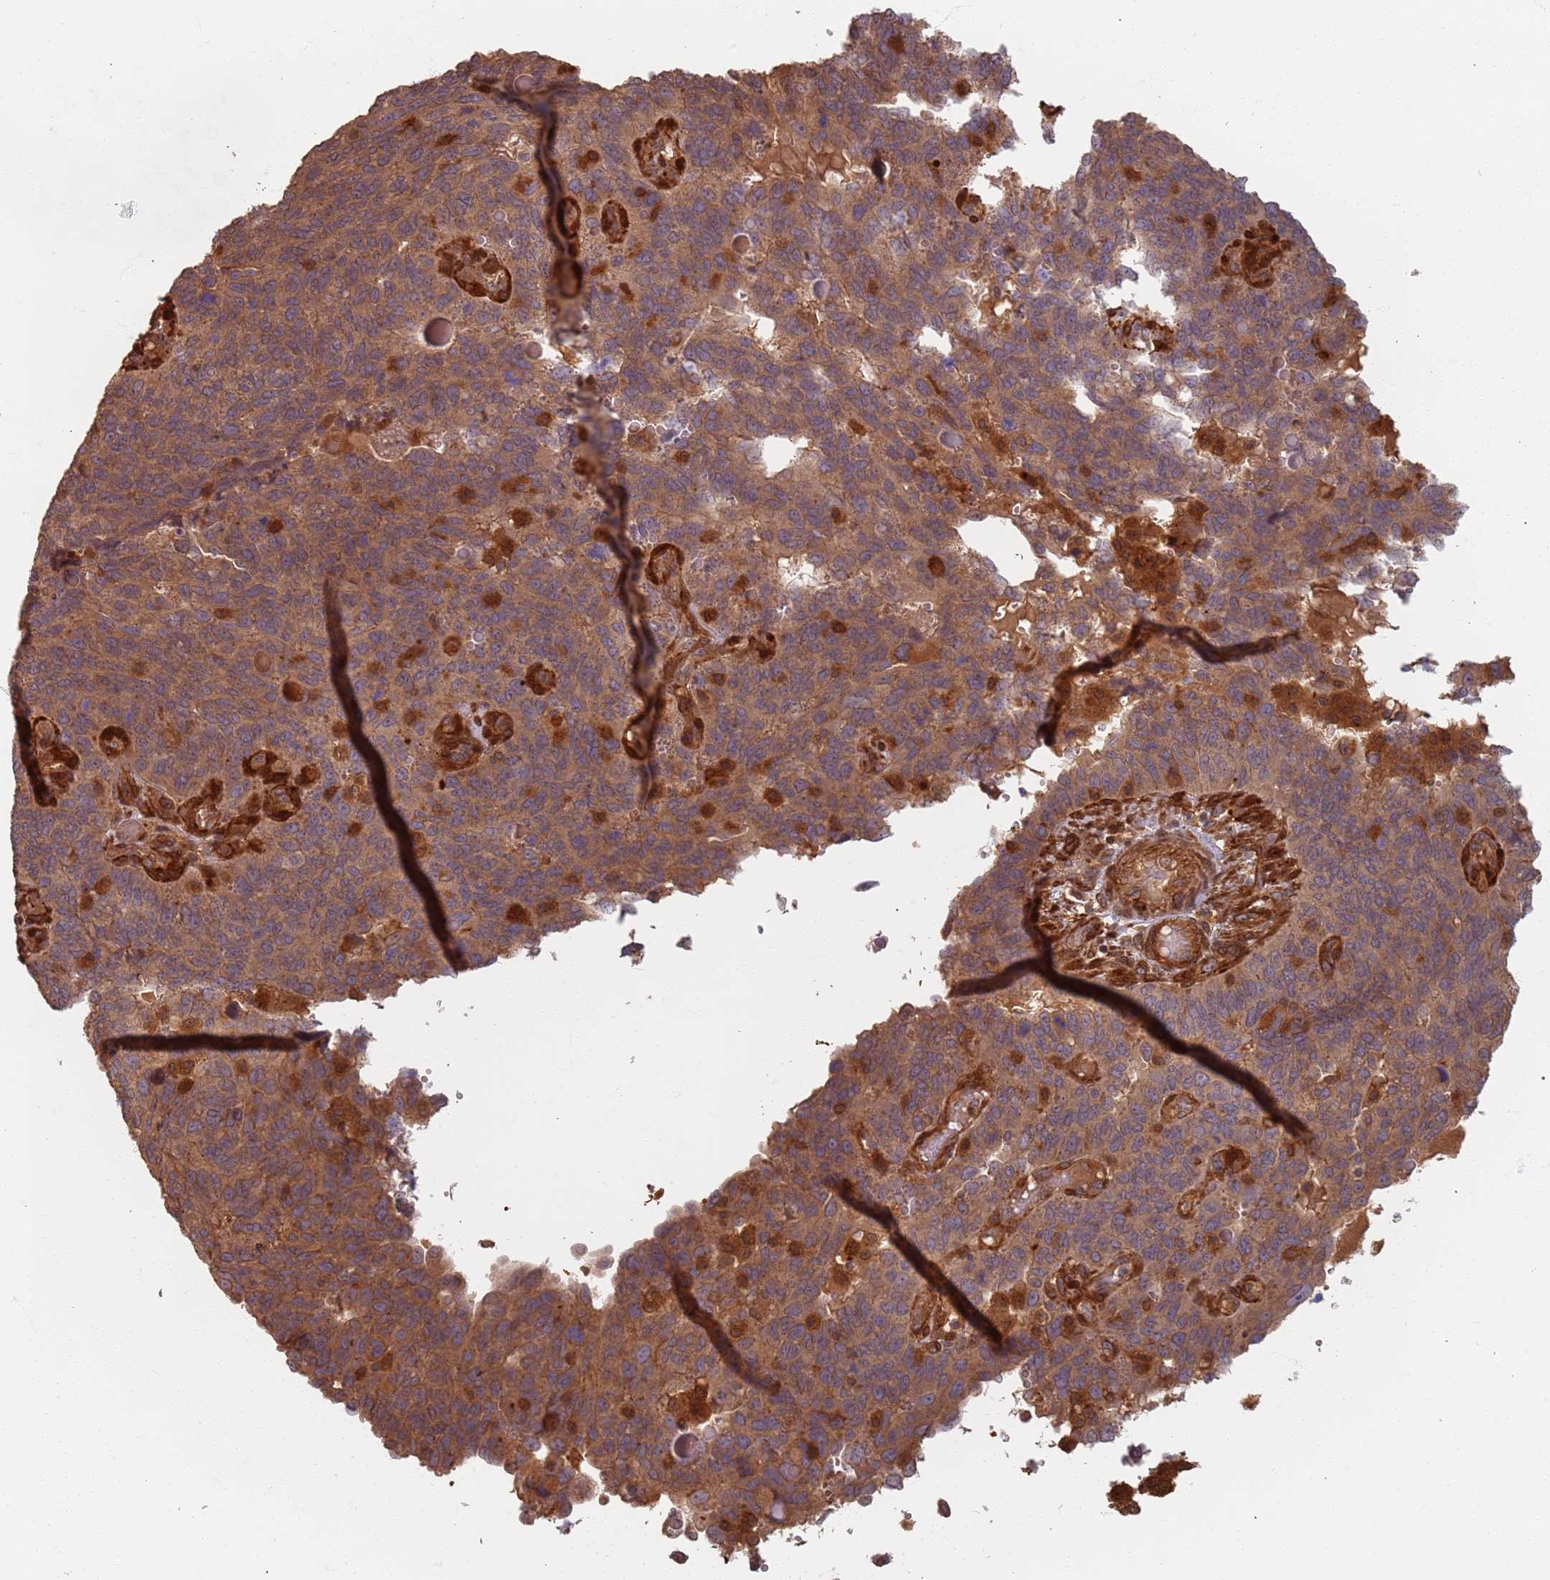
{"staining": {"intensity": "weak", "quantity": ">75%", "location": "cytoplasmic/membranous"}, "tissue": "endometrial cancer", "cell_type": "Tumor cells", "image_type": "cancer", "snomed": [{"axis": "morphology", "description": "Adenocarcinoma, NOS"}, {"axis": "topography", "description": "Endometrium"}], "caption": "Immunohistochemical staining of human adenocarcinoma (endometrial) demonstrates weak cytoplasmic/membranous protein positivity in approximately >75% of tumor cells.", "gene": "SDCCAG8", "patient": {"sex": "female", "age": 66}}